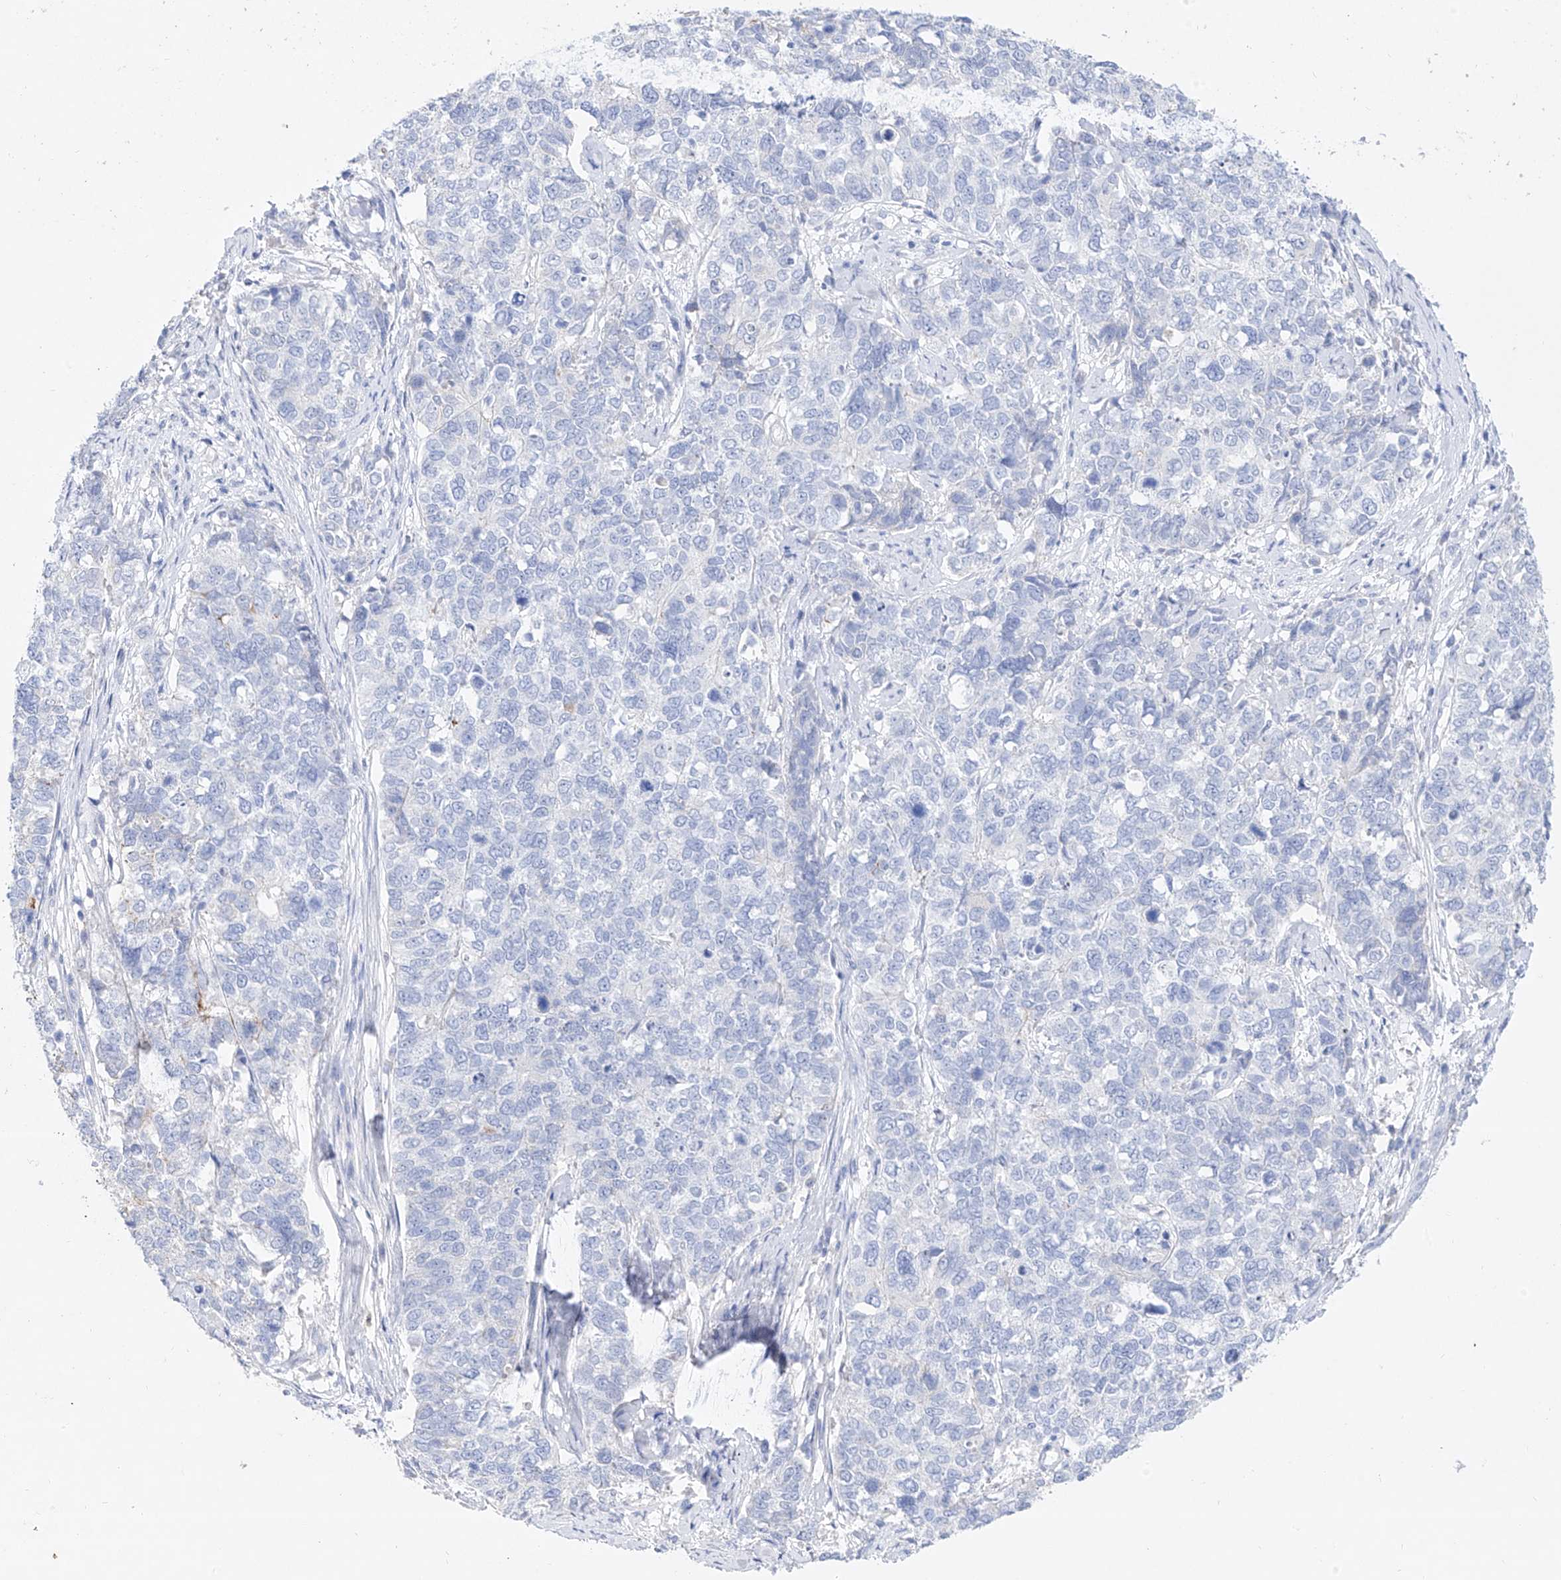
{"staining": {"intensity": "negative", "quantity": "none", "location": "none"}, "tissue": "cervical cancer", "cell_type": "Tumor cells", "image_type": "cancer", "snomed": [{"axis": "morphology", "description": "Squamous cell carcinoma, NOS"}, {"axis": "topography", "description": "Cervix"}], "caption": "Immunohistochemistry histopathology image of neoplastic tissue: human squamous cell carcinoma (cervical) stained with DAB (3,3'-diaminobenzidine) displays no significant protein staining in tumor cells. (Brightfield microscopy of DAB (3,3'-diaminobenzidine) immunohistochemistry at high magnification).", "gene": "TM7SF2", "patient": {"sex": "female", "age": 63}}